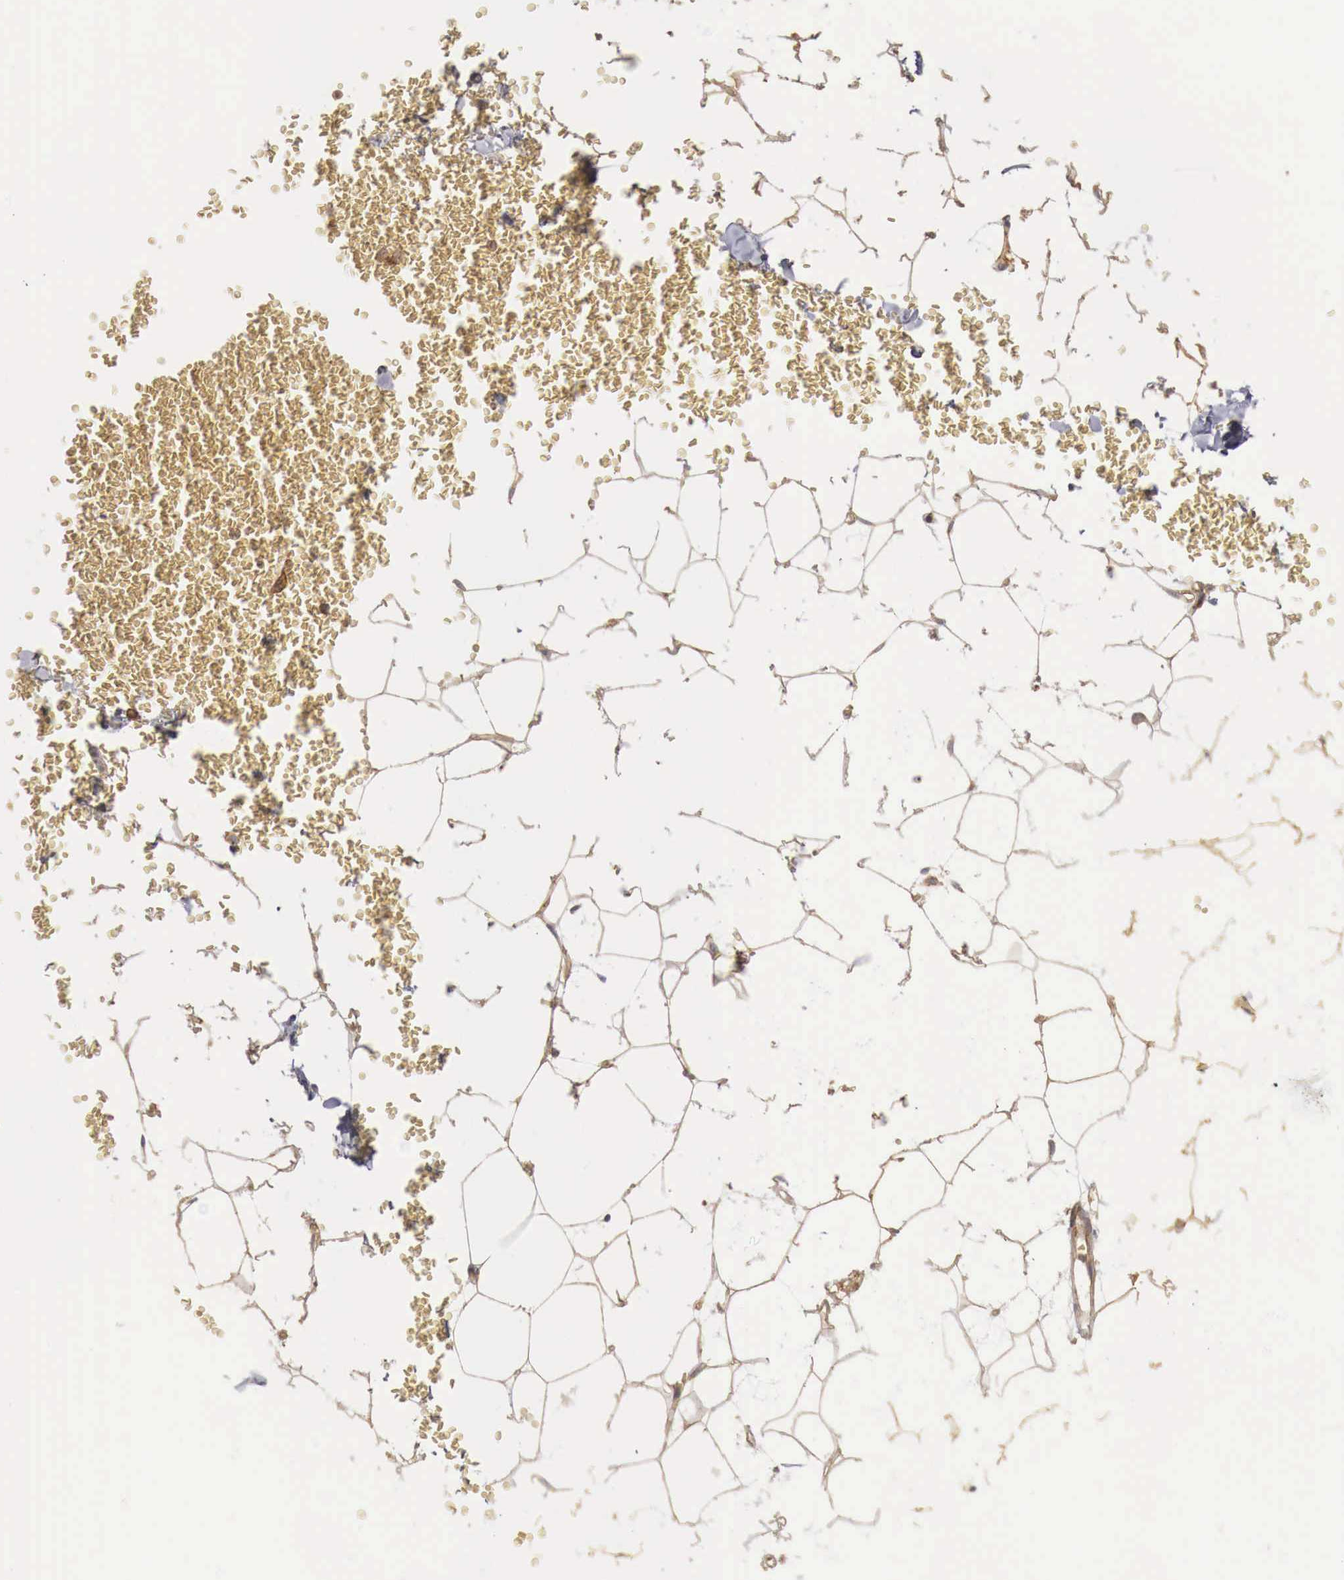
{"staining": {"intensity": "weak", "quantity": ">75%", "location": "cytoplasmic/membranous"}, "tissue": "adipose tissue", "cell_type": "Adipocytes", "image_type": "normal", "snomed": [{"axis": "morphology", "description": "Normal tissue, NOS"}, {"axis": "morphology", "description": "Inflammation, NOS"}, {"axis": "topography", "description": "Lymph node"}, {"axis": "topography", "description": "Peripheral nerve tissue"}], "caption": "Protein analysis of benign adipose tissue demonstrates weak cytoplasmic/membranous staining in approximately >75% of adipocytes.", "gene": "ARMCX4", "patient": {"sex": "male", "age": 52}}